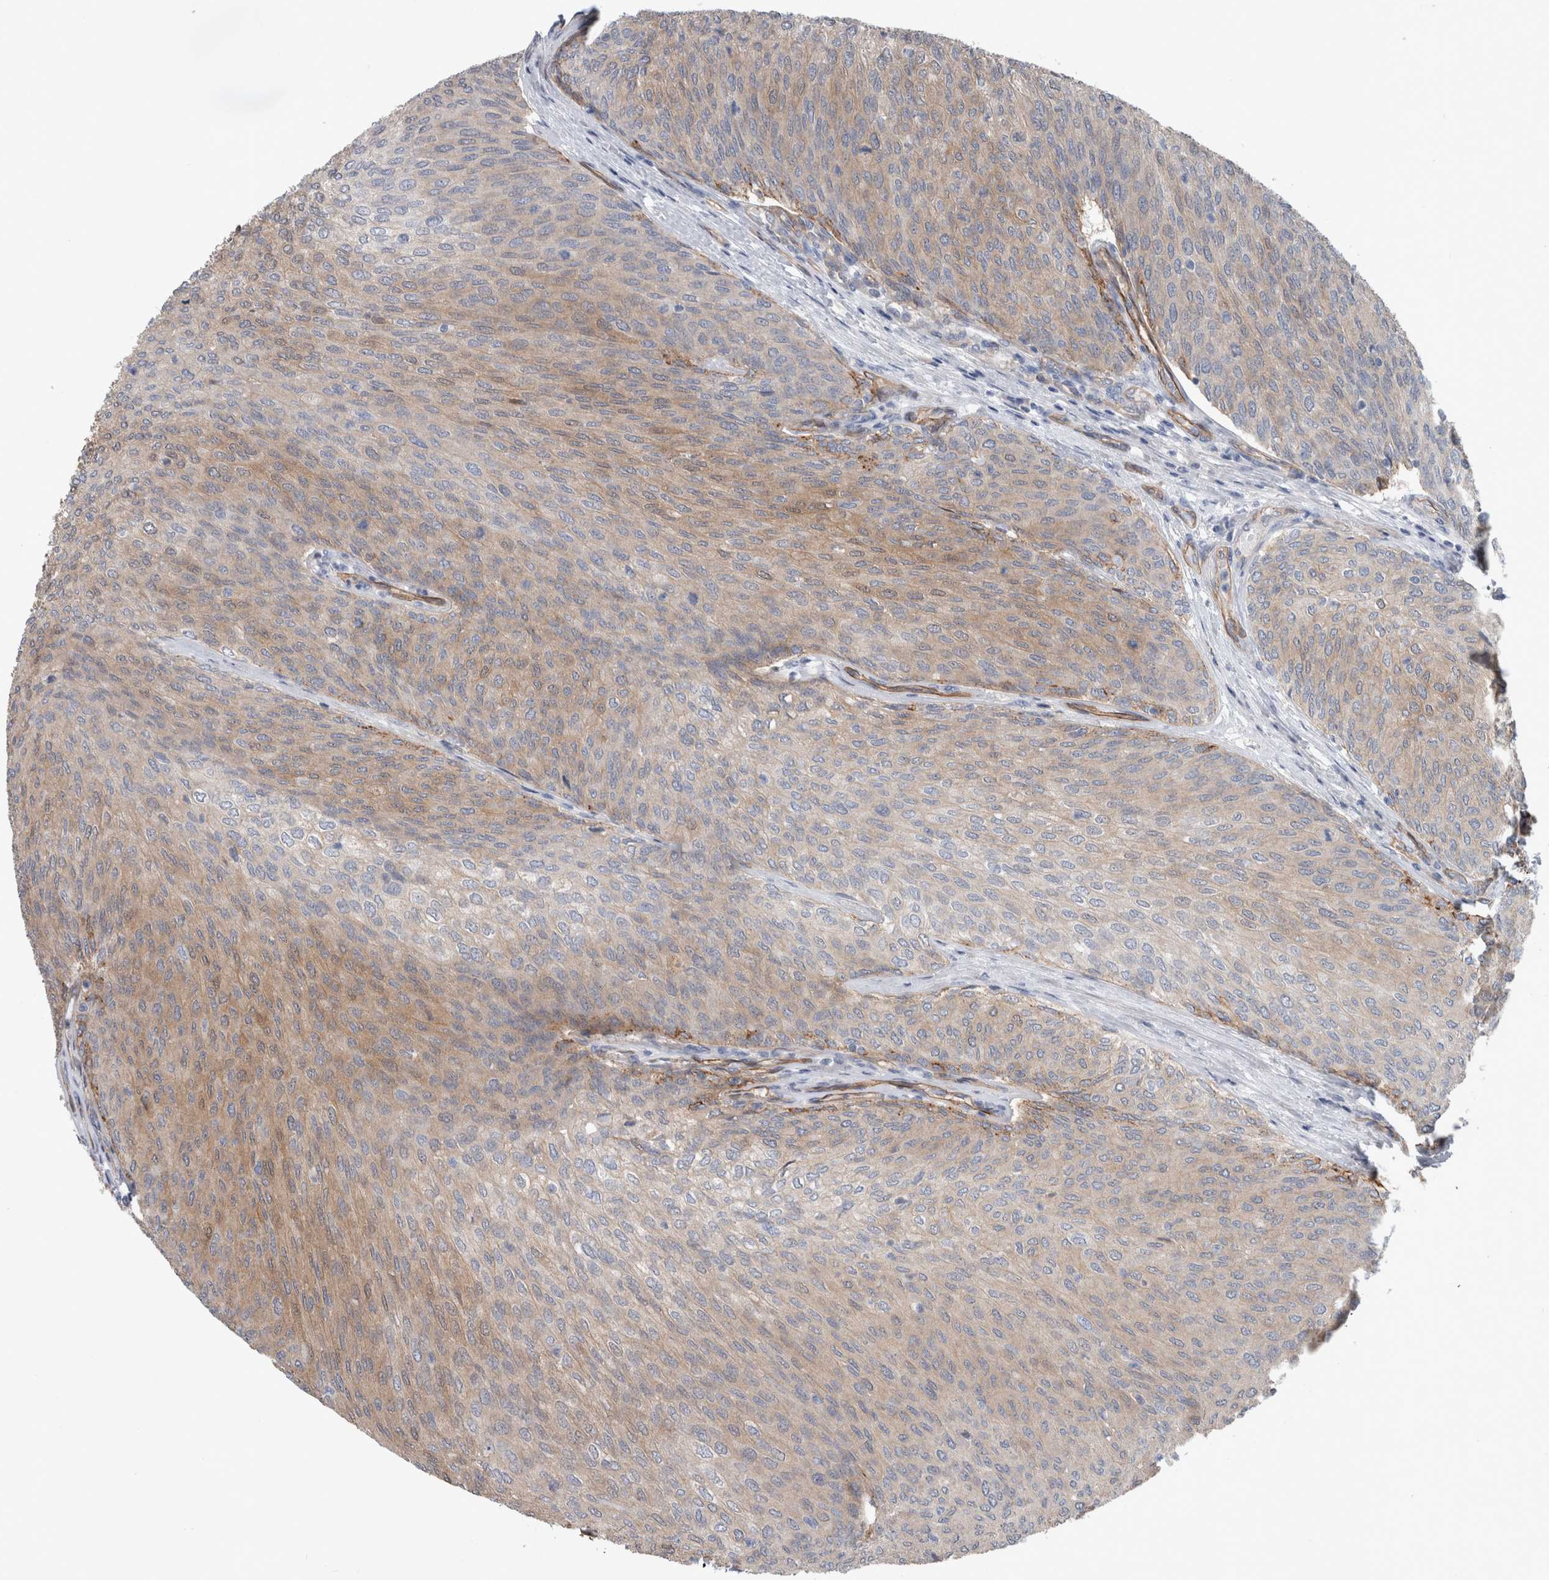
{"staining": {"intensity": "weak", "quantity": "25%-75%", "location": "cytoplasmic/membranous"}, "tissue": "urothelial cancer", "cell_type": "Tumor cells", "image_type": "cancer", "snomed": [{"axis": "morphology", "description": "Urothelial carcinoma, Low grade"}, {"axis": "topography", "description": "Urinary bladder"}], "caption": "An image of human urothelial cancer stained for a protein displays weak cytoplasmic/membranous brown staining in tumor cells.", "gene": "BCAM", "patient": {"sex": "female", "age": 79}}